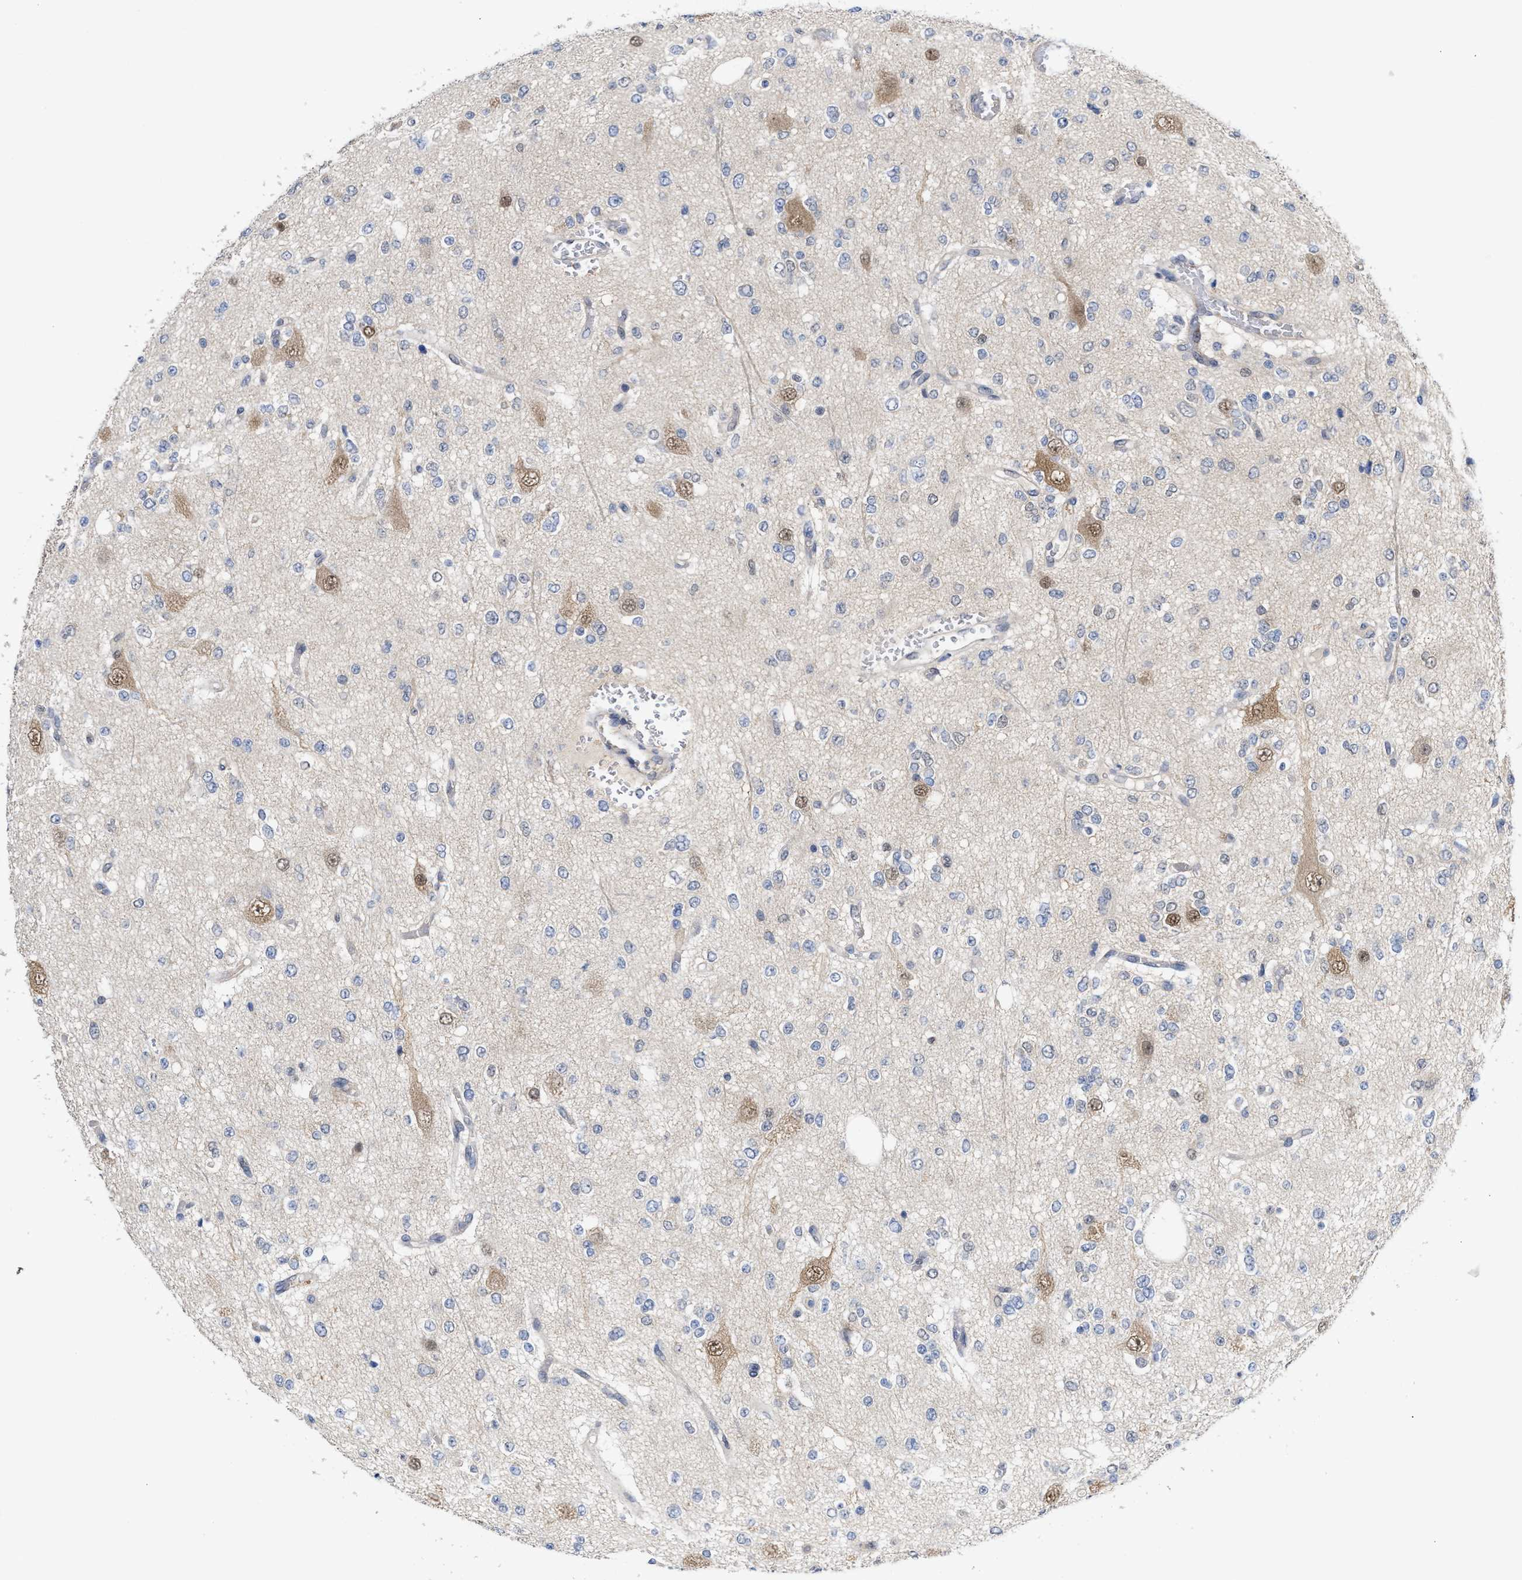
{"staining": {"intensity": "negative", "quantity": "none", "location": "none"}, "tissue": "glioma", "cell_type": "Tumor cells", "image_type": "cancer", "snomed": [{"axis": "morphology", "description": "Glioma, malignant, Low grade"}, {"axis": "topography", "description": "Brain"}], "caption": "The photomicrograph displays no significant positivity in tumor cells of malignant glioma (low-grade).", "gene": "BBLN", "patient": {"sex": "male", "age": 38}}